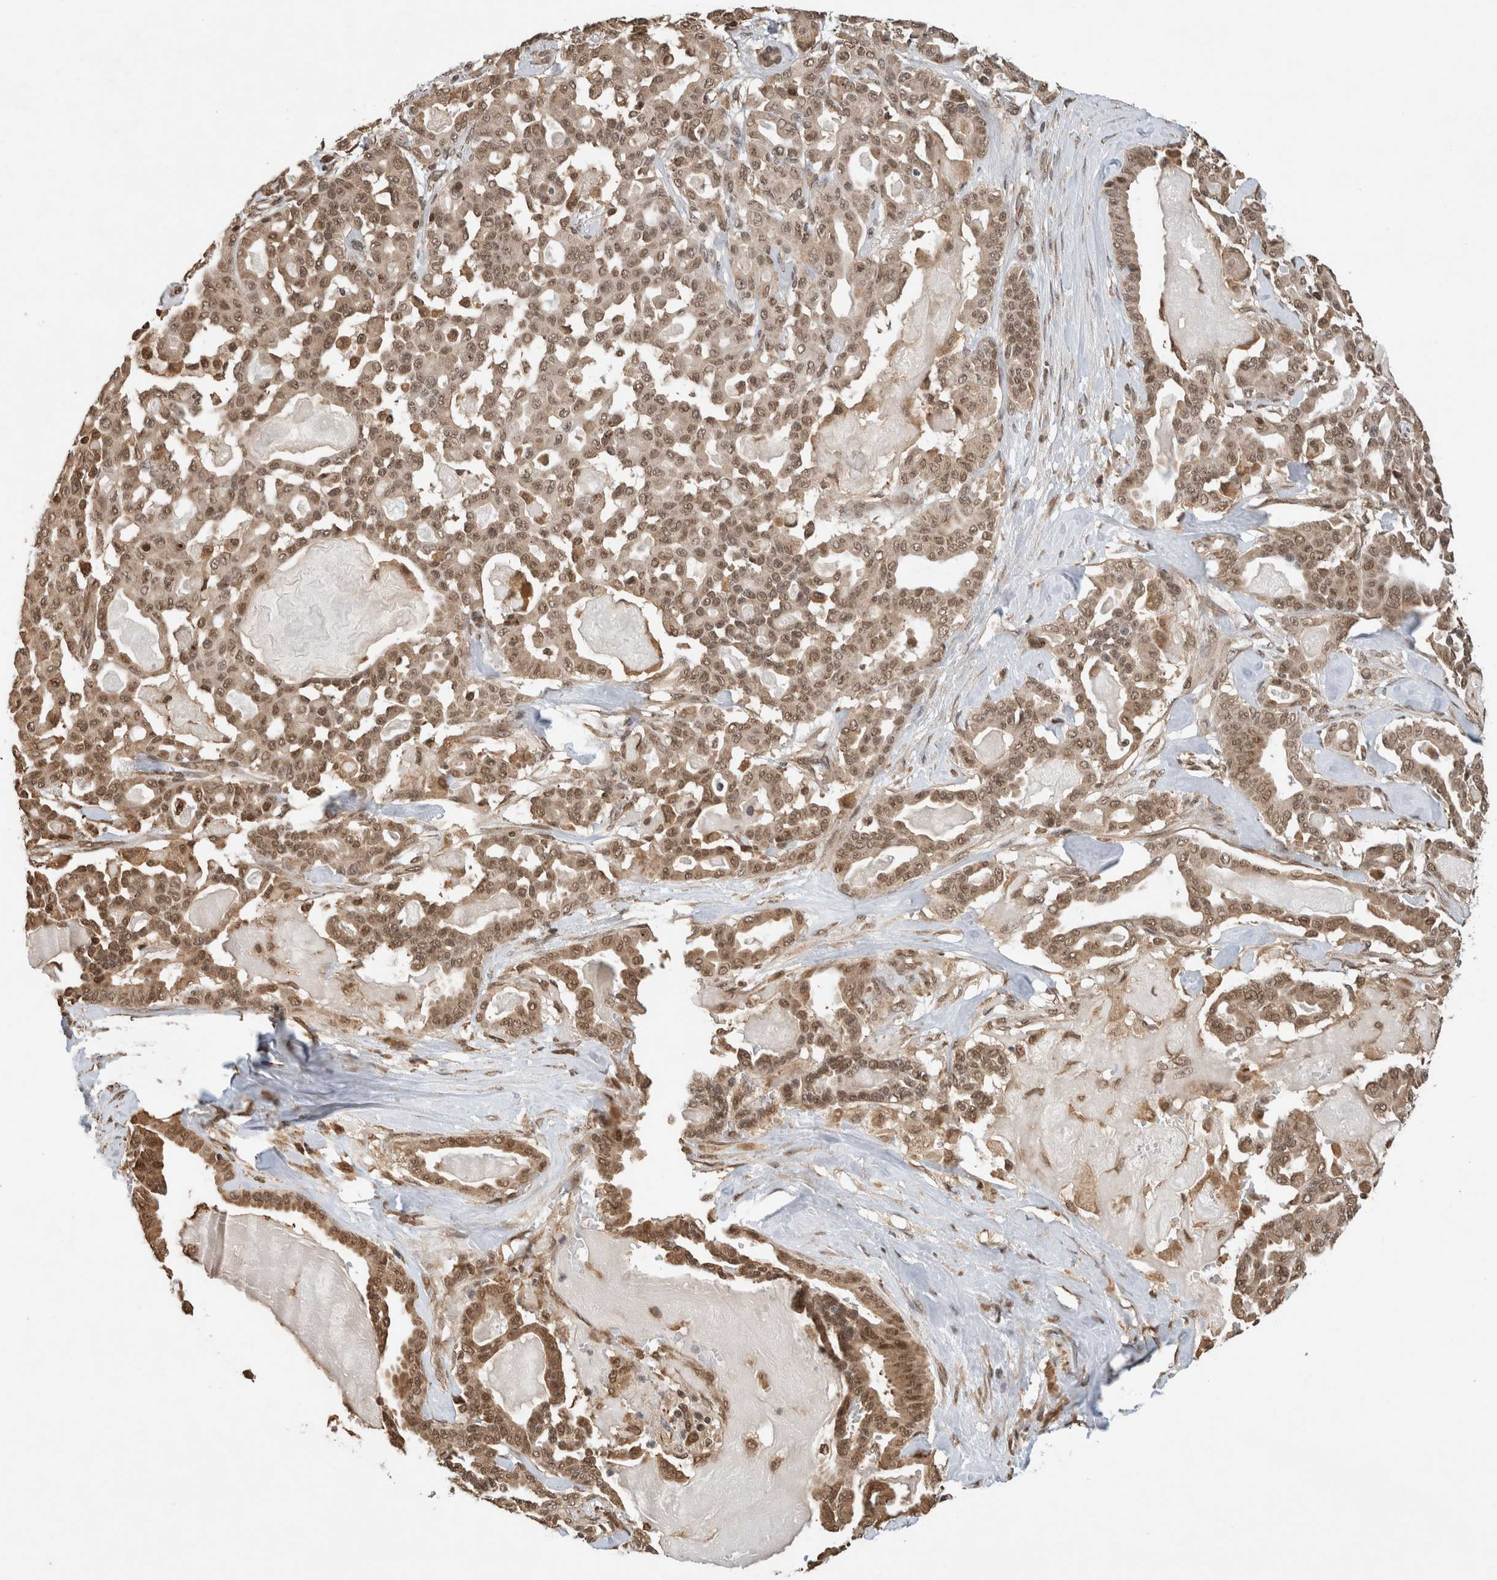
{"staining": {"intensity": "moderate", "quantity": ">75%", "location": "cytoplasmic/membranous,nuclear"}, "tissue": "pancreatic cancer", "cell_type": "Tumor cells", "image_type": "cancer", "snomed": [{"axis": "morphology", "description": "Adenocarcinoma, NOS"}, {"axis": "topography", "description": "Pancreas"}], "caption": "An IHC photomicrograph of tumor tissue is shown. Protein staining in brown labels moderate cytoplasmic/membranous and nuclear positivity in pancreatic cancer within tumor cells.", "gene": "C1orf21", "patient": {"sex": "male", "age": 63}}